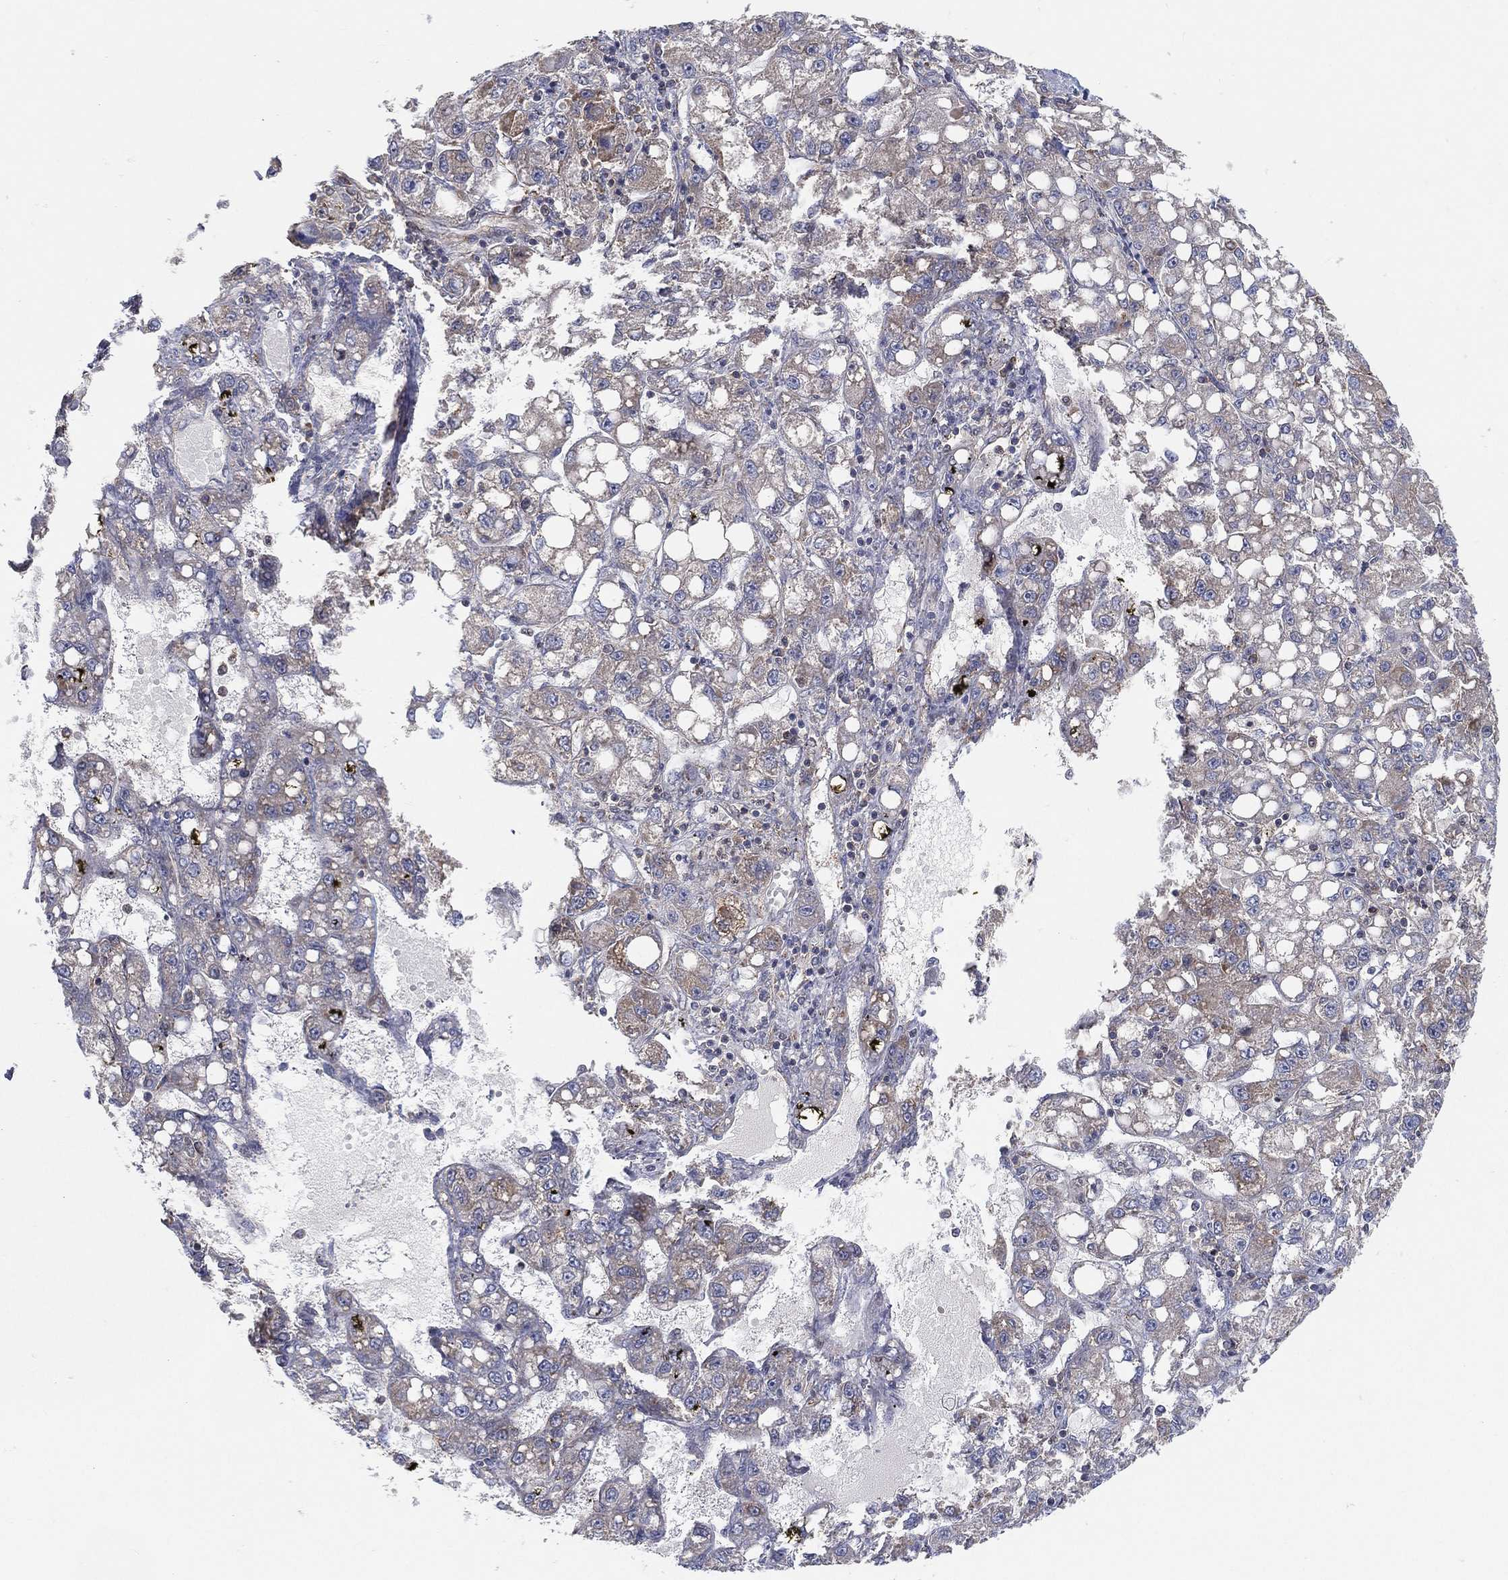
{"staining": {"intensity": "negative", "quantity": "none", "location": "none"}, "tissue": "liver cancer", "cell_type": "Tumor cells", "image_type": "cancer", "snomed": [{"axis": "morphology", "description": "Carcinoma, Hepatocellular, NOS"}, {"axis": "topography", "description": "Liver"}], "caption": "Human liver cancer (hepatocellular carcinoma) stained for a protein using immunohistochemistry (IHC) displays no expression in tumor cells.", "gene": "TMTC4", "patient": {"sex": "female", "age": 65}}